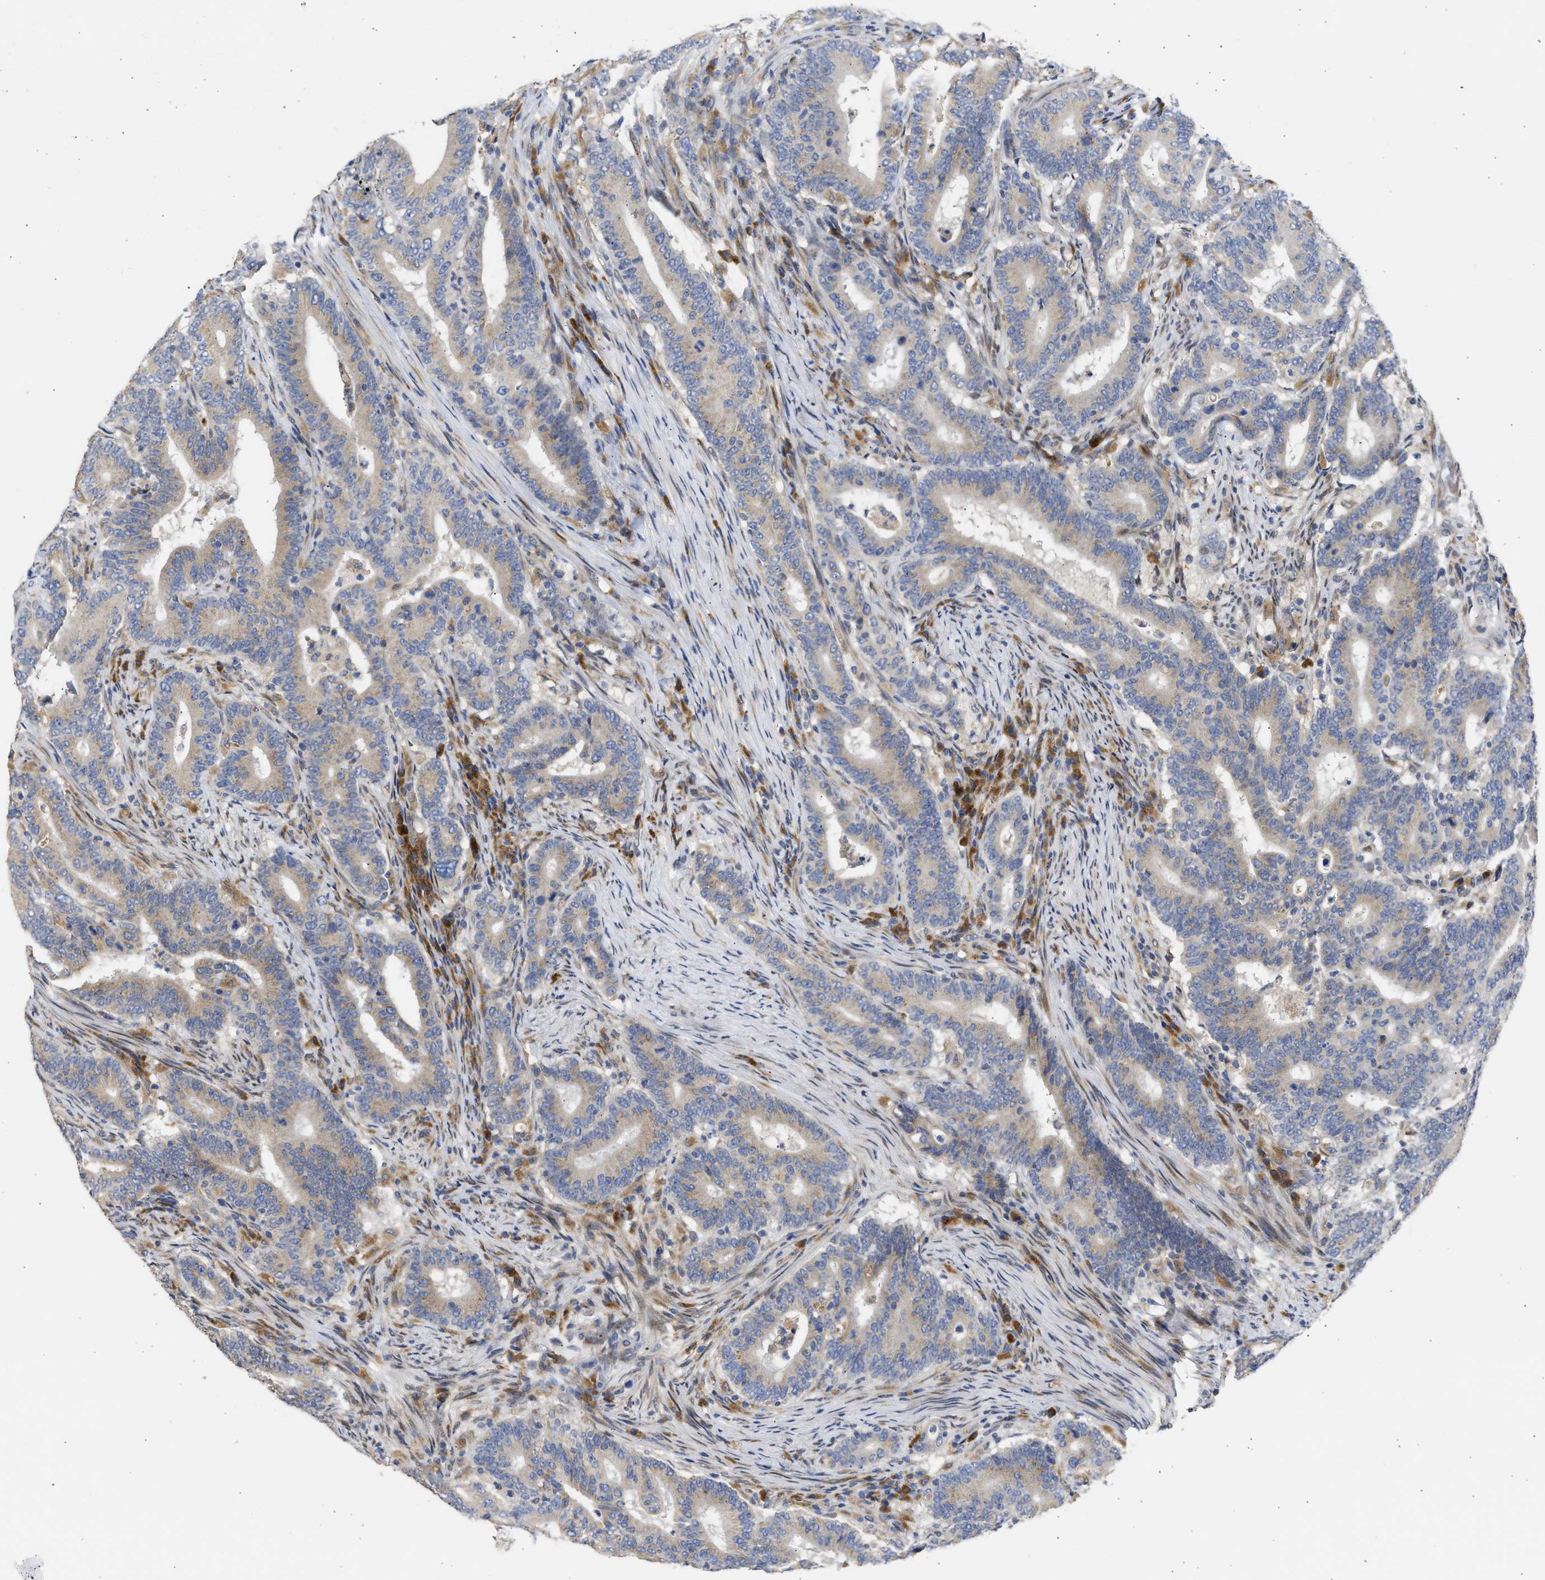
{"staining": {"intensity": "weak", "quantity": ">75%", "location": "cytoplasmic/membranous"}, "tissue": "colorectal cancer", "cell_type": "Tumor cells", "image_type": "cancer", "snomed": [{"axis": "morphology", "description": "Adenocarcinoma, NOS"}, {"axis": "topography", "description": "Colon"}], "caption": "Immunohistochemistry image of adenocarcinoma (colorectal) stained for a protein (brown), which demonstrates low levels of weak cytoplasmic/membranous expression in about >75% of tumor cells.", "gene": "TMED1", "patient": {"sex": "female", "age": 66}}